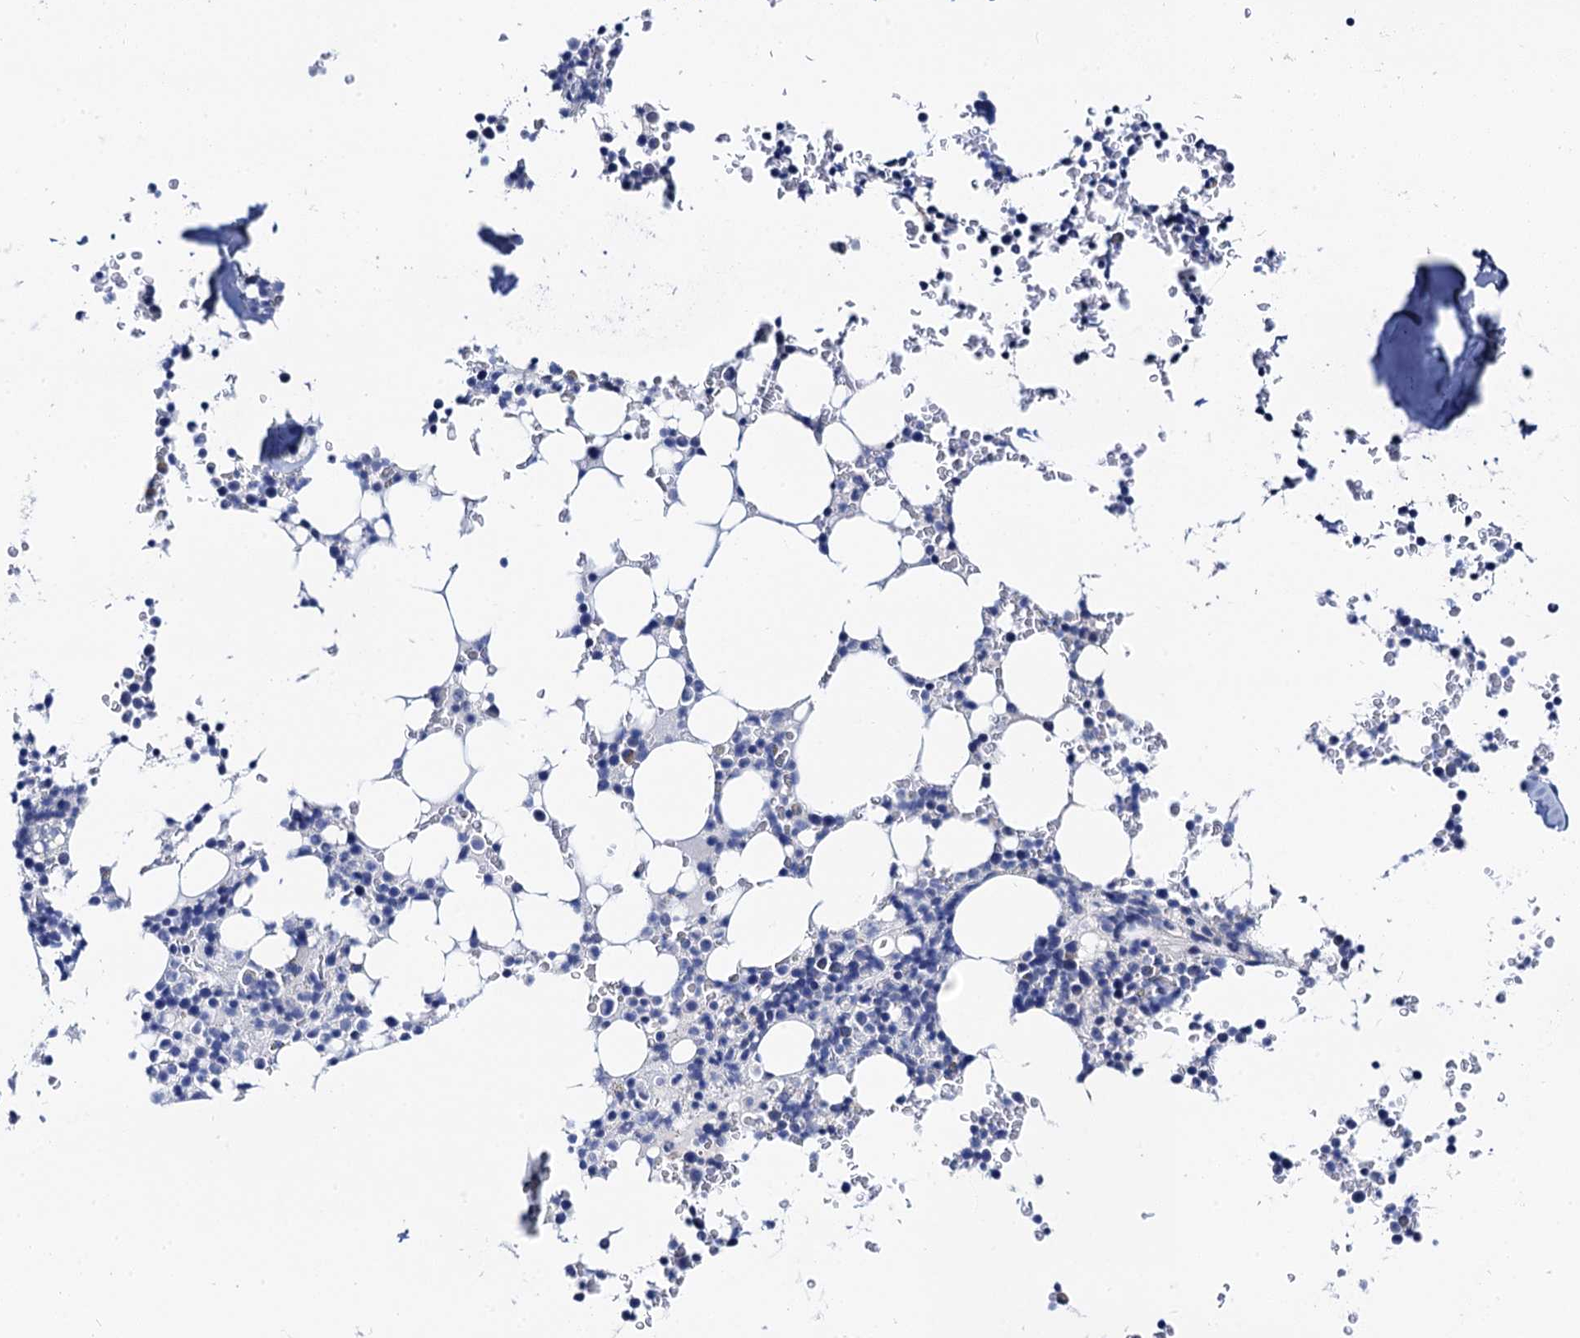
{"staining": {"intensity": "negative", "quantity": "none", "location": "none"}, "tissue": "bone marrow", "cell_type": "Hematopoietic cells", "image_type": "normal", "snomed": [{"axis": "morphology", "description": "Normal tissue, NOS"}, {"axis": "topography", "description": "Bone marrow"}], "caption": "Image shows no protein staining in hematopoietic cells of unremarkable bone marrow. (DAB immunohistochemistry (IHC), high magnification).", "gene": "LYPD3", "patient": {"sex": "male", "age": 58}}